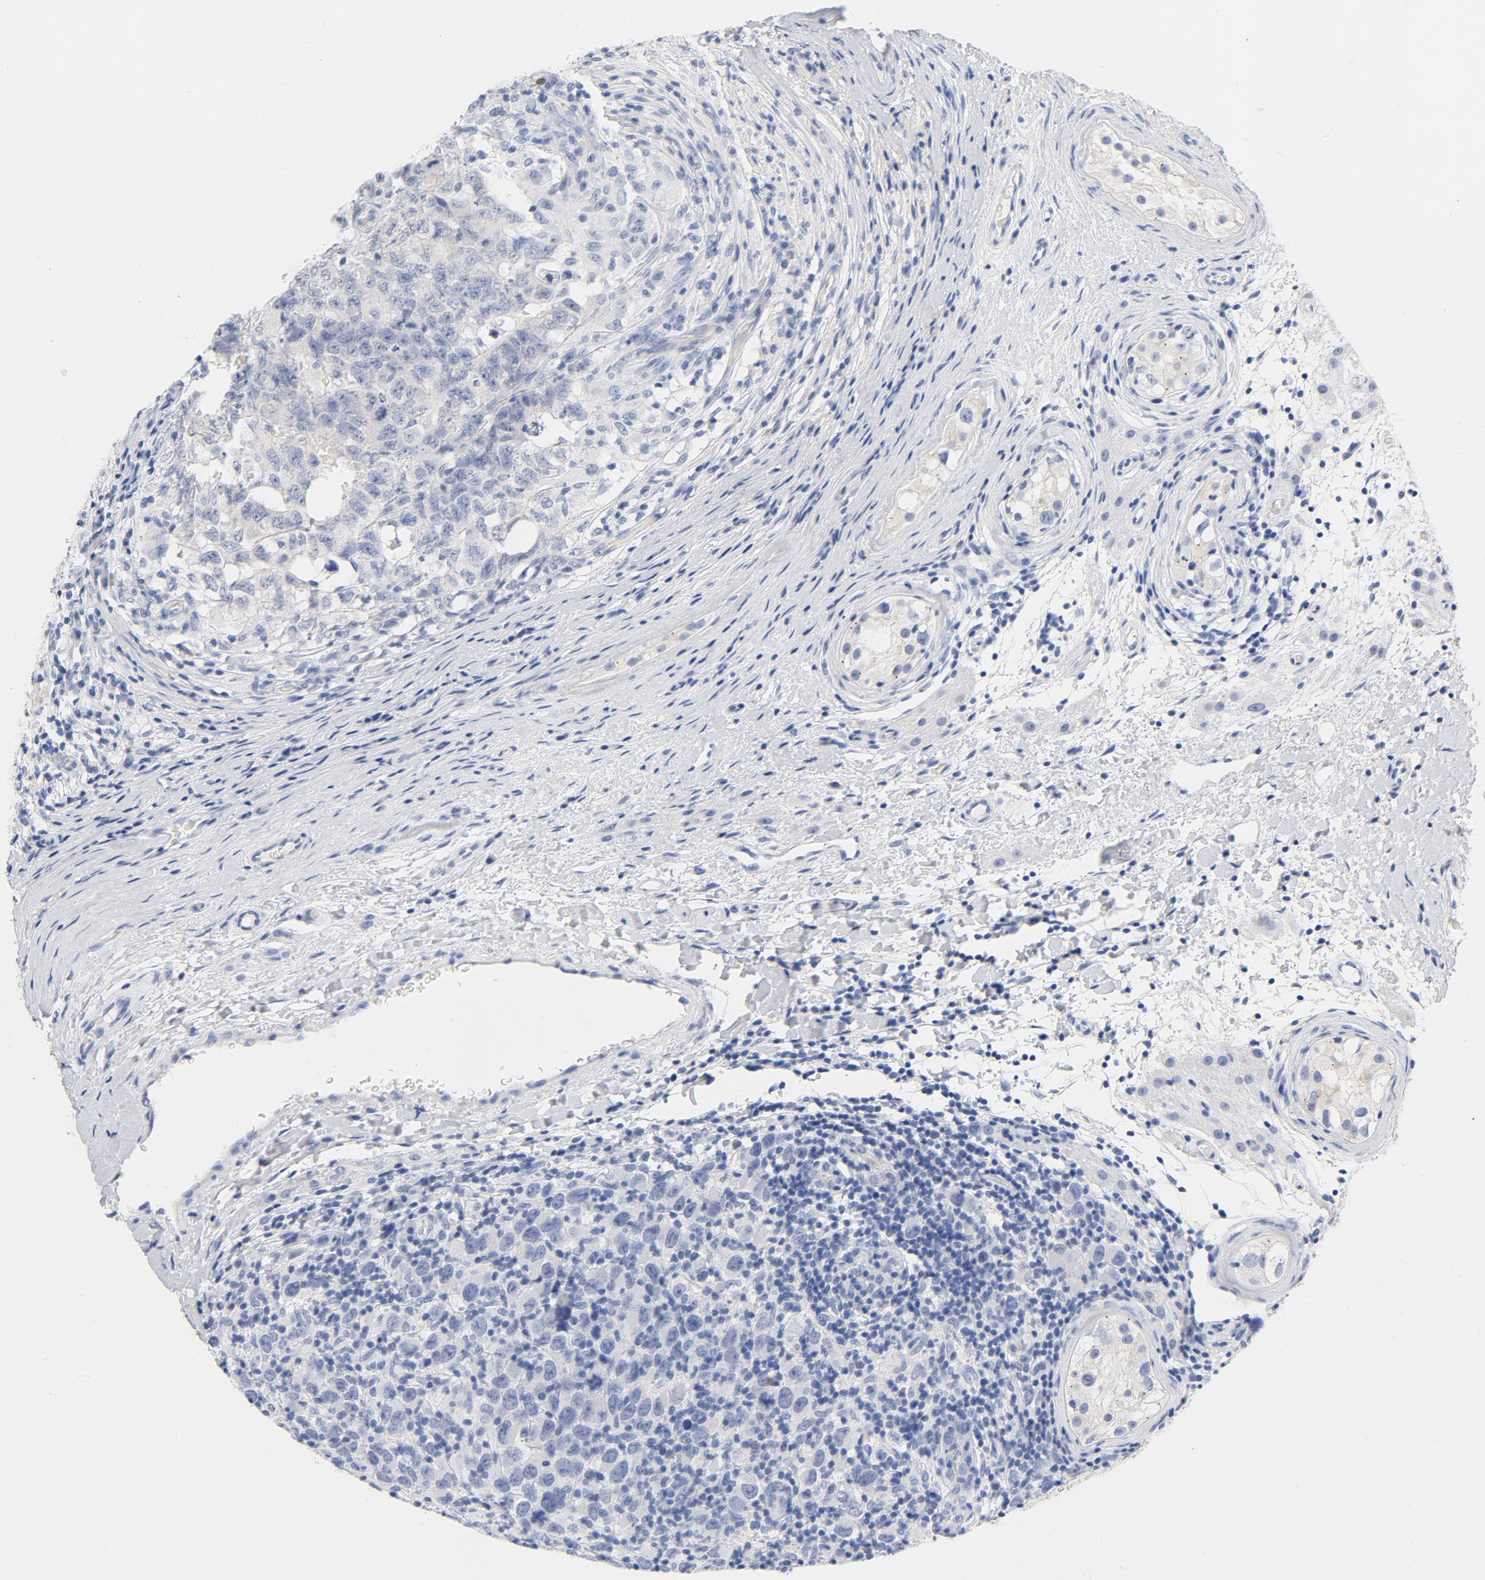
{"staining": {"intensity": "negative", "quantity": "none", "location": "none"}, "tissue": "testis cancer", "cell_type": "Tumor cells", "image_type": "cancer", "snomed": [{"axis": "morphology", "description": "Carcinoma, Embryonal, NOS"}, {"axis": "topography", "description": "Testis"}], "caption": "Immunohistochemistry of testis cancer reveals no staining in tumor cells. The staining is performed using DAB (3,3'-diaminobenzidine) brown chromogen with nuclei counter-stained in using hematoxylin.", "gene": "HOMER1", "patient": {"sex": "male", "age": 21}}